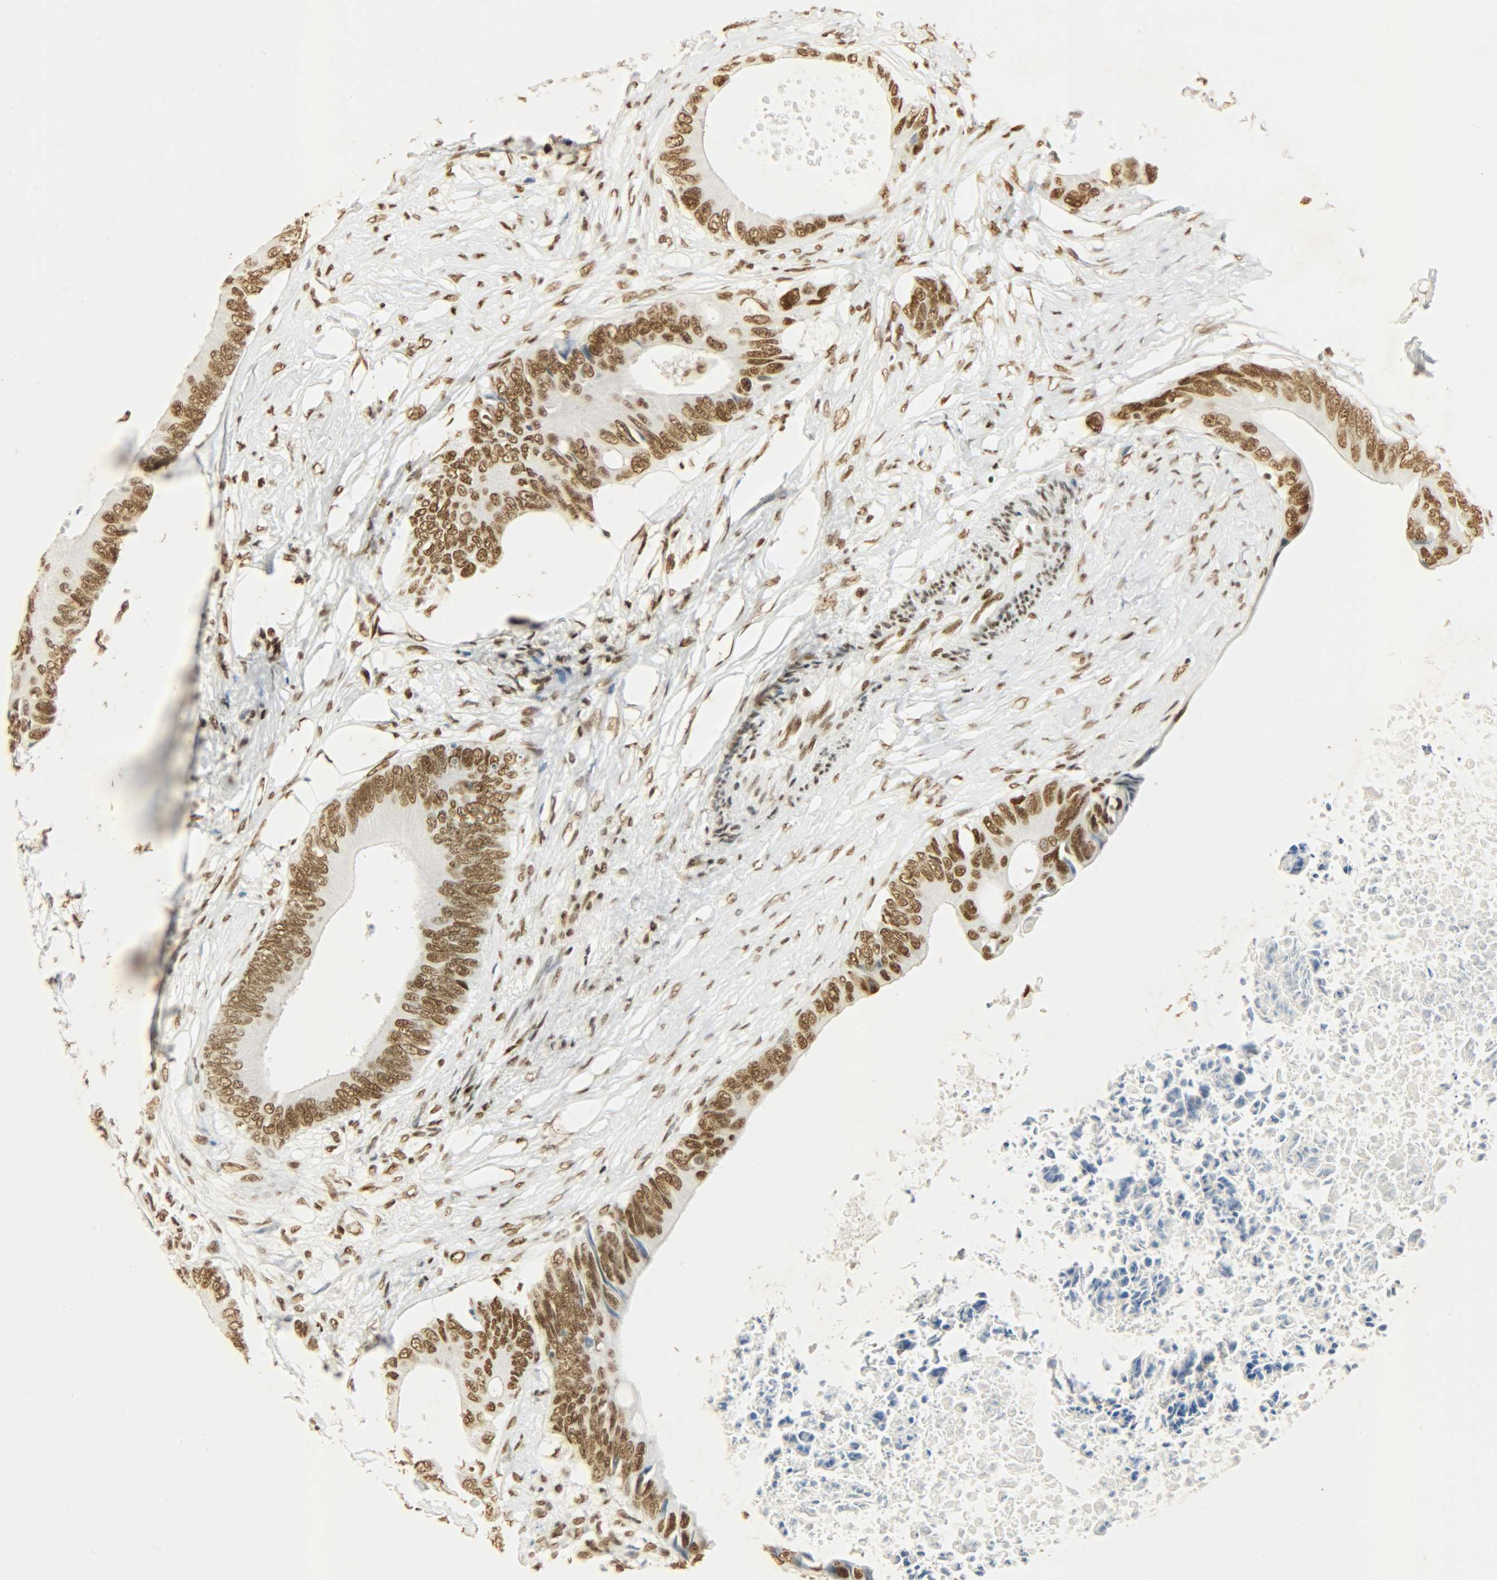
{"staining": {"intensity": "strong", "quantity": ">75%", "location": "nuclear"}, "tissue": "colorectal cancer", "cell_type": "Tumor cells", "image_type": "cancer", "snomed": [{"axis": "morphology", "description": "Normal tissue, NOS"}, {"axis": "morphology", "description": "Adenocarcinoma, NOS"}, {"axis": "topography", "description": "Rectum"}, {"axis": "topography", "description": "Peripheral nerve tissue"}], "caption": "Immunohistochemistry (IHC) (DAB) staining of colorectal adenocarcinoma demonstrates strong nuclear protein staining in about >75% of tumor cells.", "gene": "KHDRBS1", "patient": {"sex": "female", "age": 77}}